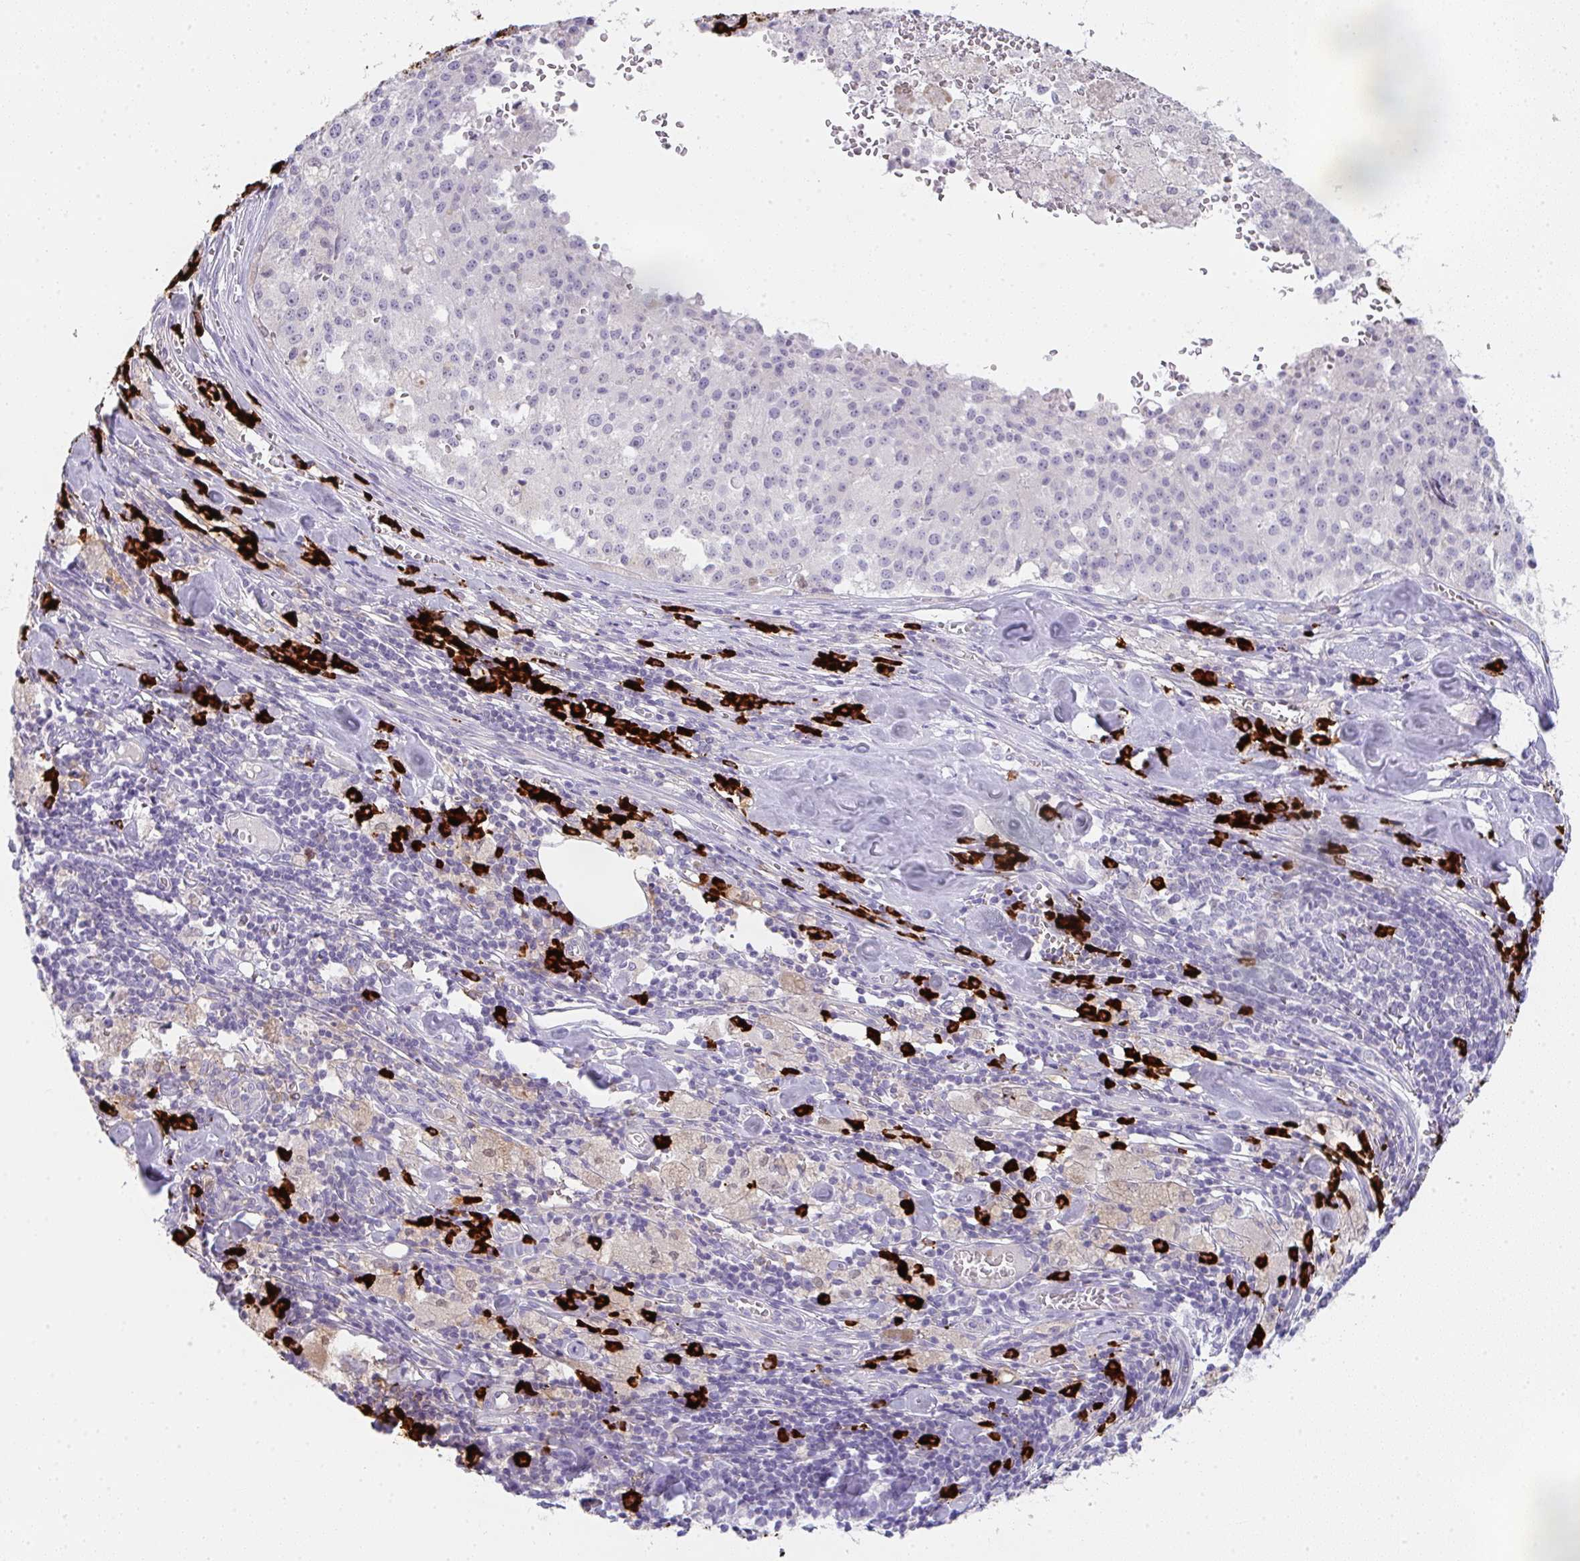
{"staining": {"intensity": "negative", "quantity": "none", "location": "none"}, "tissue": "melanoma", "cell_type": "Tumor cells", "image_type": "cancer", "snomed": [{"axis": "morphology", "description": "Malignant melanoma, Metastatic site"}, {"axis": "topography", "description": "Lymph node"}], "caption": "A histopathology image of human melanoma is negative for staining in tumor cells.", "gene": "CACNA1S", "patient": {"sex": "female", "age": 64}}